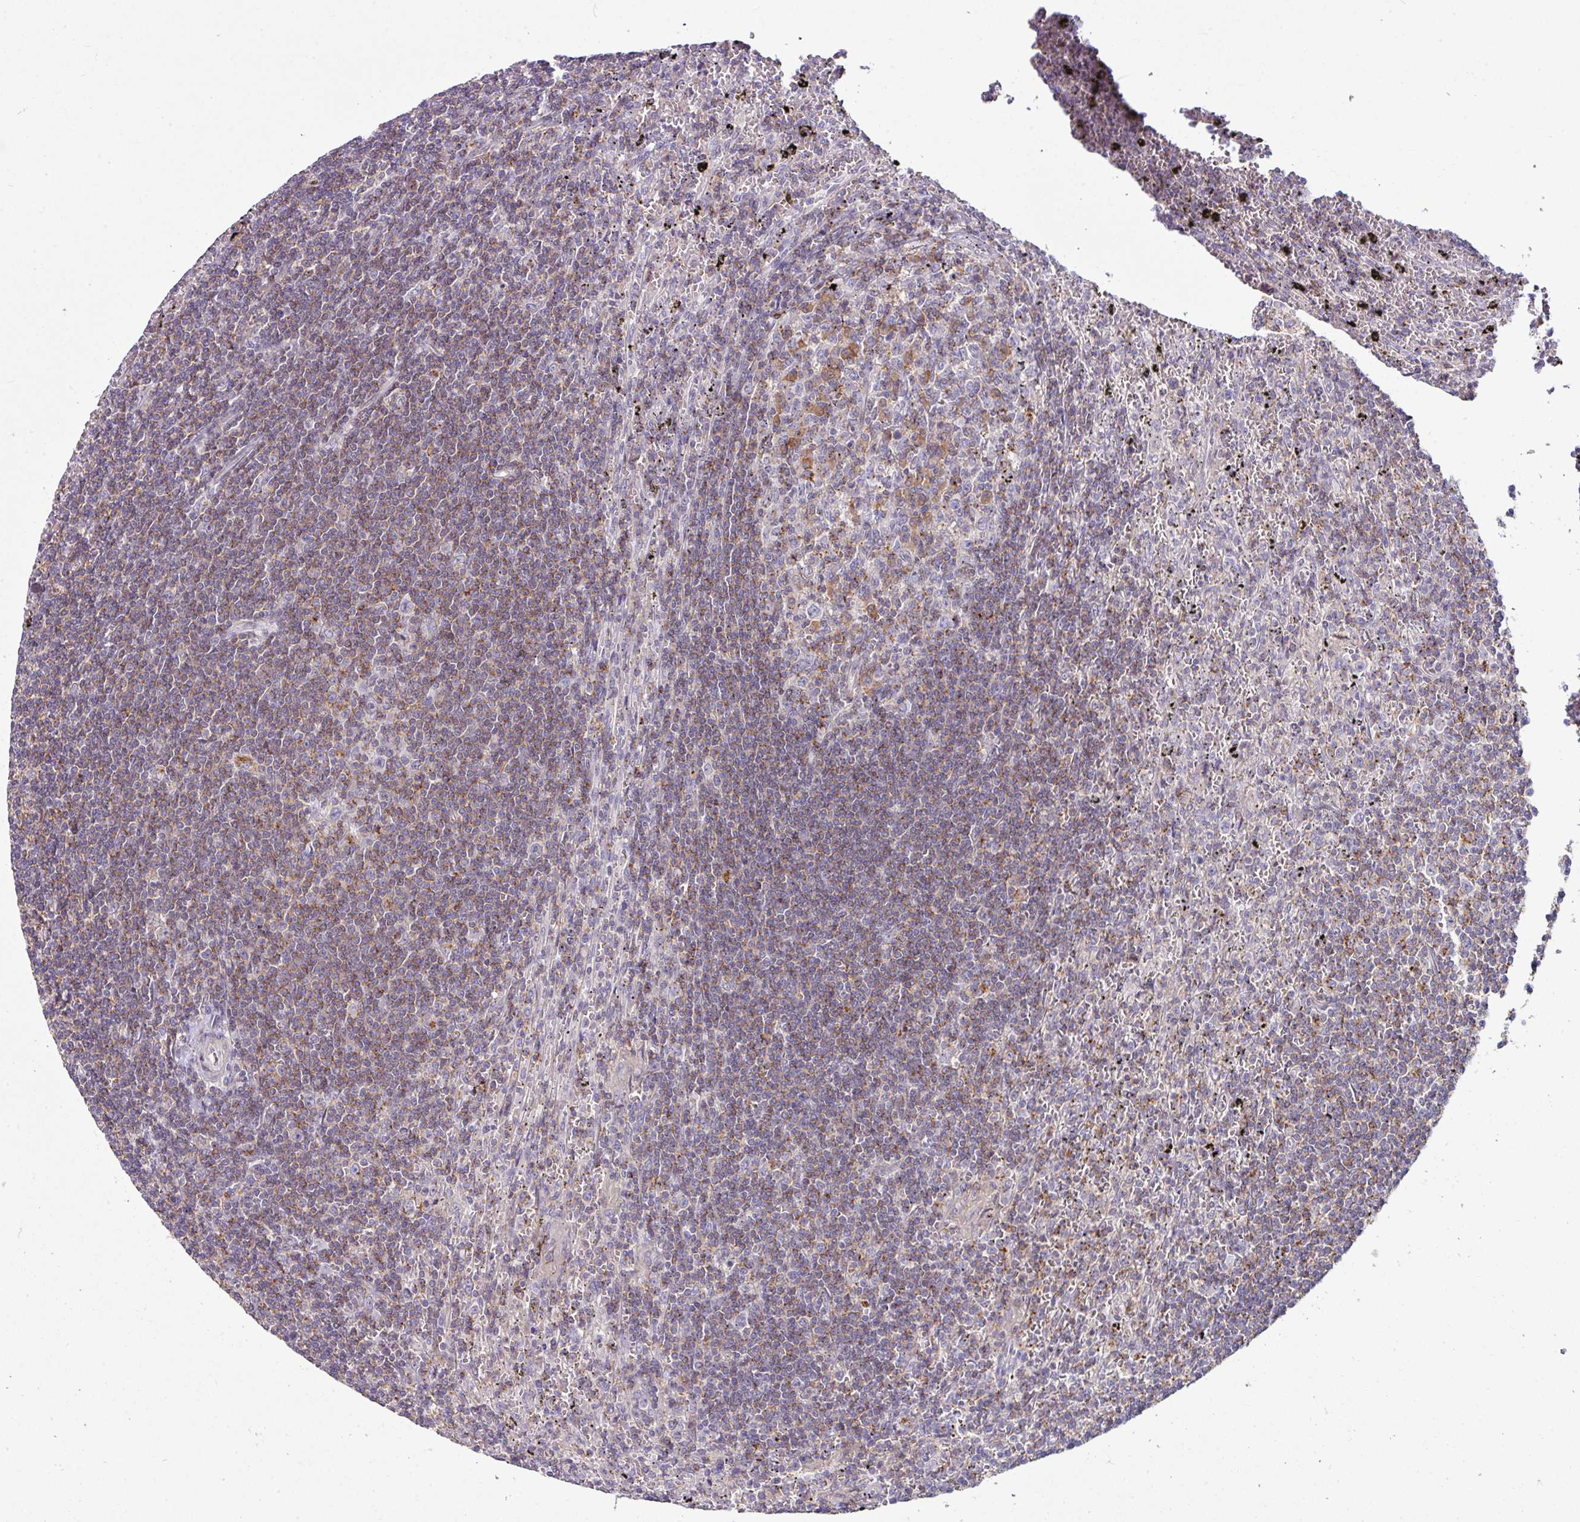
{"staining": {"intensity": "moderate", "quantity": ">75%", "location": "cytoplasmic/membranous"}, "tissue": "lymphoma", "cell_type": "Tumor cells", "image_type": "cancer", "snomed": [{"axis": "morphology", "description": "Malignant lymphoma, non-Hodgkin's type, Low grade"}, {"axis": "topography", "description": "Spleen"}], "caption": "An image of human malignant lymphoma, non-Hodgkin's type (low-grade) stained for a protein demonstrates moderate cytoplasmic/membranous brown staining in tumor cells.", "gene": "SLAMF6", "patient": {"sex": "male", "age": 76}}